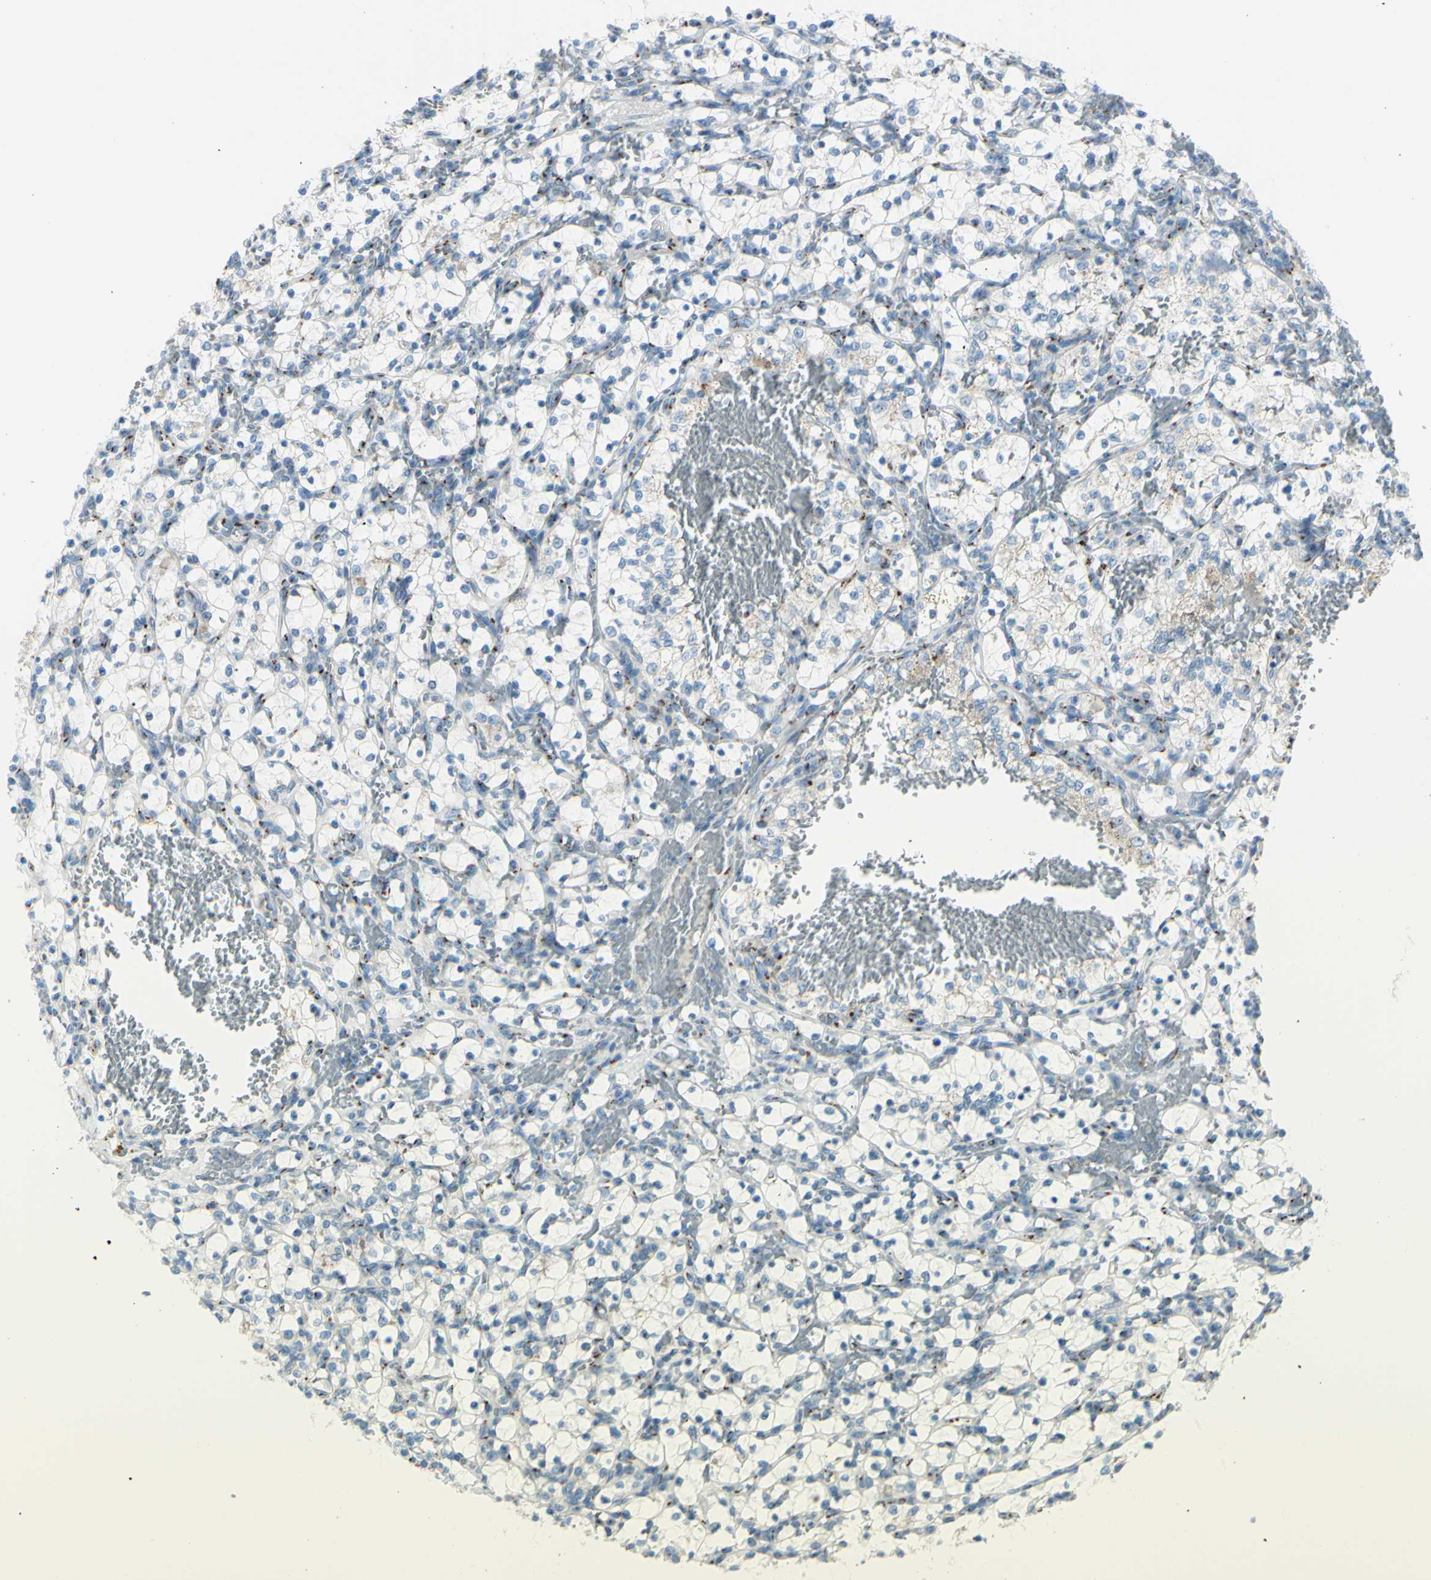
{"staining": {"intensity": "negative", "quantity": "none", "location": "none"}, "tissue": "renal cancer", "cell_type": "Tumor cells", "image_type": "cancer", "snomed": [{"axis": "morphology", "description": "Adenocarcinoma, NOS"}, {"axis": "topography", "description": "Kidney"}], "caption": "This is a histopathology image of immunohistochemistry (IHC) staining of renal cancer (adenocarcinoma), which shows no positivity in tumor cells. (DAB immunohistochemistry (IHC), high magnification).", "gene": "B4GALT1", "patient": {"sex": "female", "age": 69}}